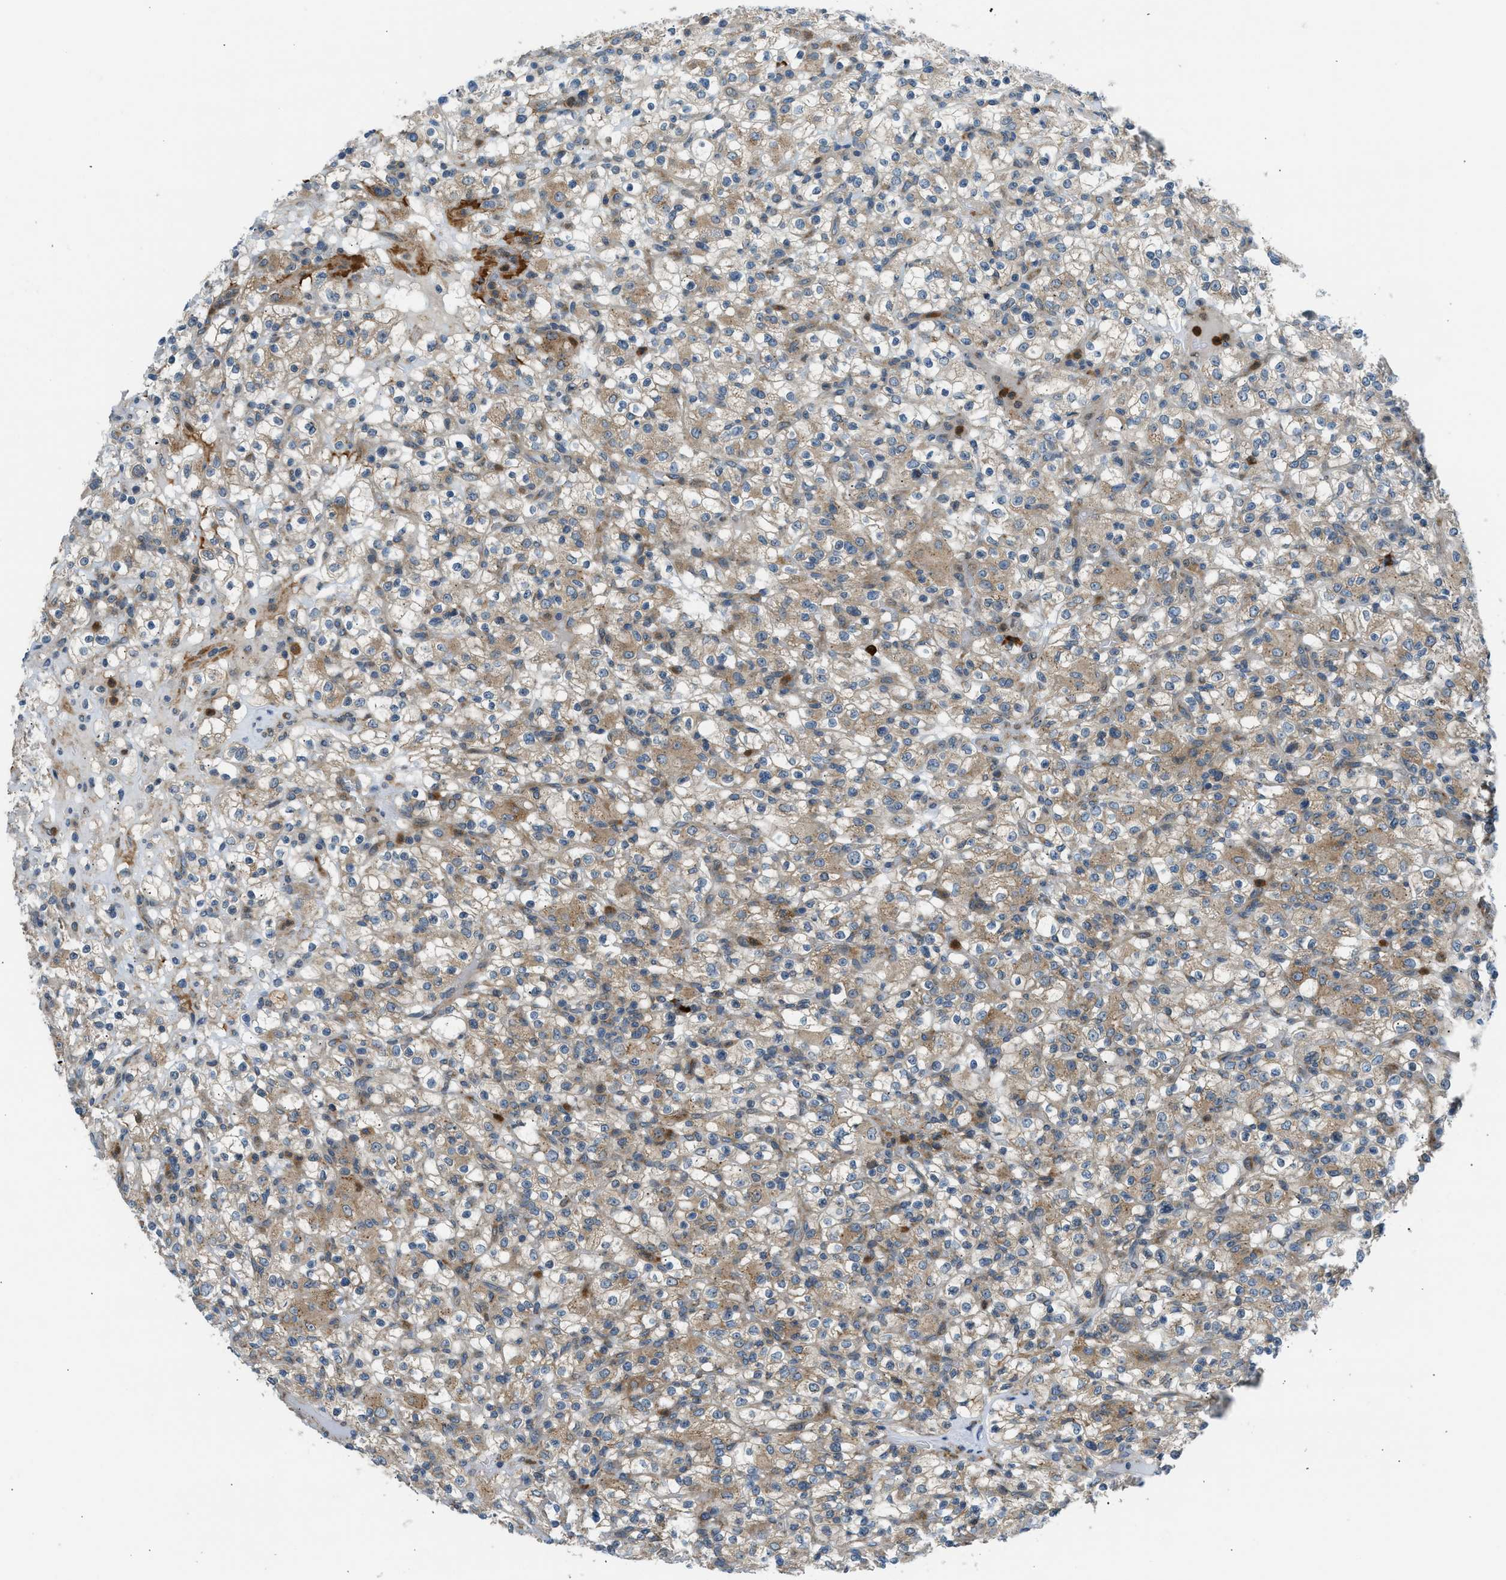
{"staining": {"intensity": "weak", "quantity": ">75%", "location": "cytoplasmic/membranous"}, "tissue": "renal cancer", "cell_type": "Tumor cells", "image_type": "cancer", "snomed": [{"axis": "morphology", "description": "Normal tissue, NOS"}, {"axis": "morphology", "description": "Adenocarcinoma, NOS"}, {"axis": "topography", "description": "Kidney"}], "caption": "Immunohistochemical staining of human renal adenocarcinoma demonstrates low levels of weak cytoplasmic/membranous protein expression in about >75% of tumor cells.", "gene": "EDARADD", "patient": {"sex": "female", "age": 72}}